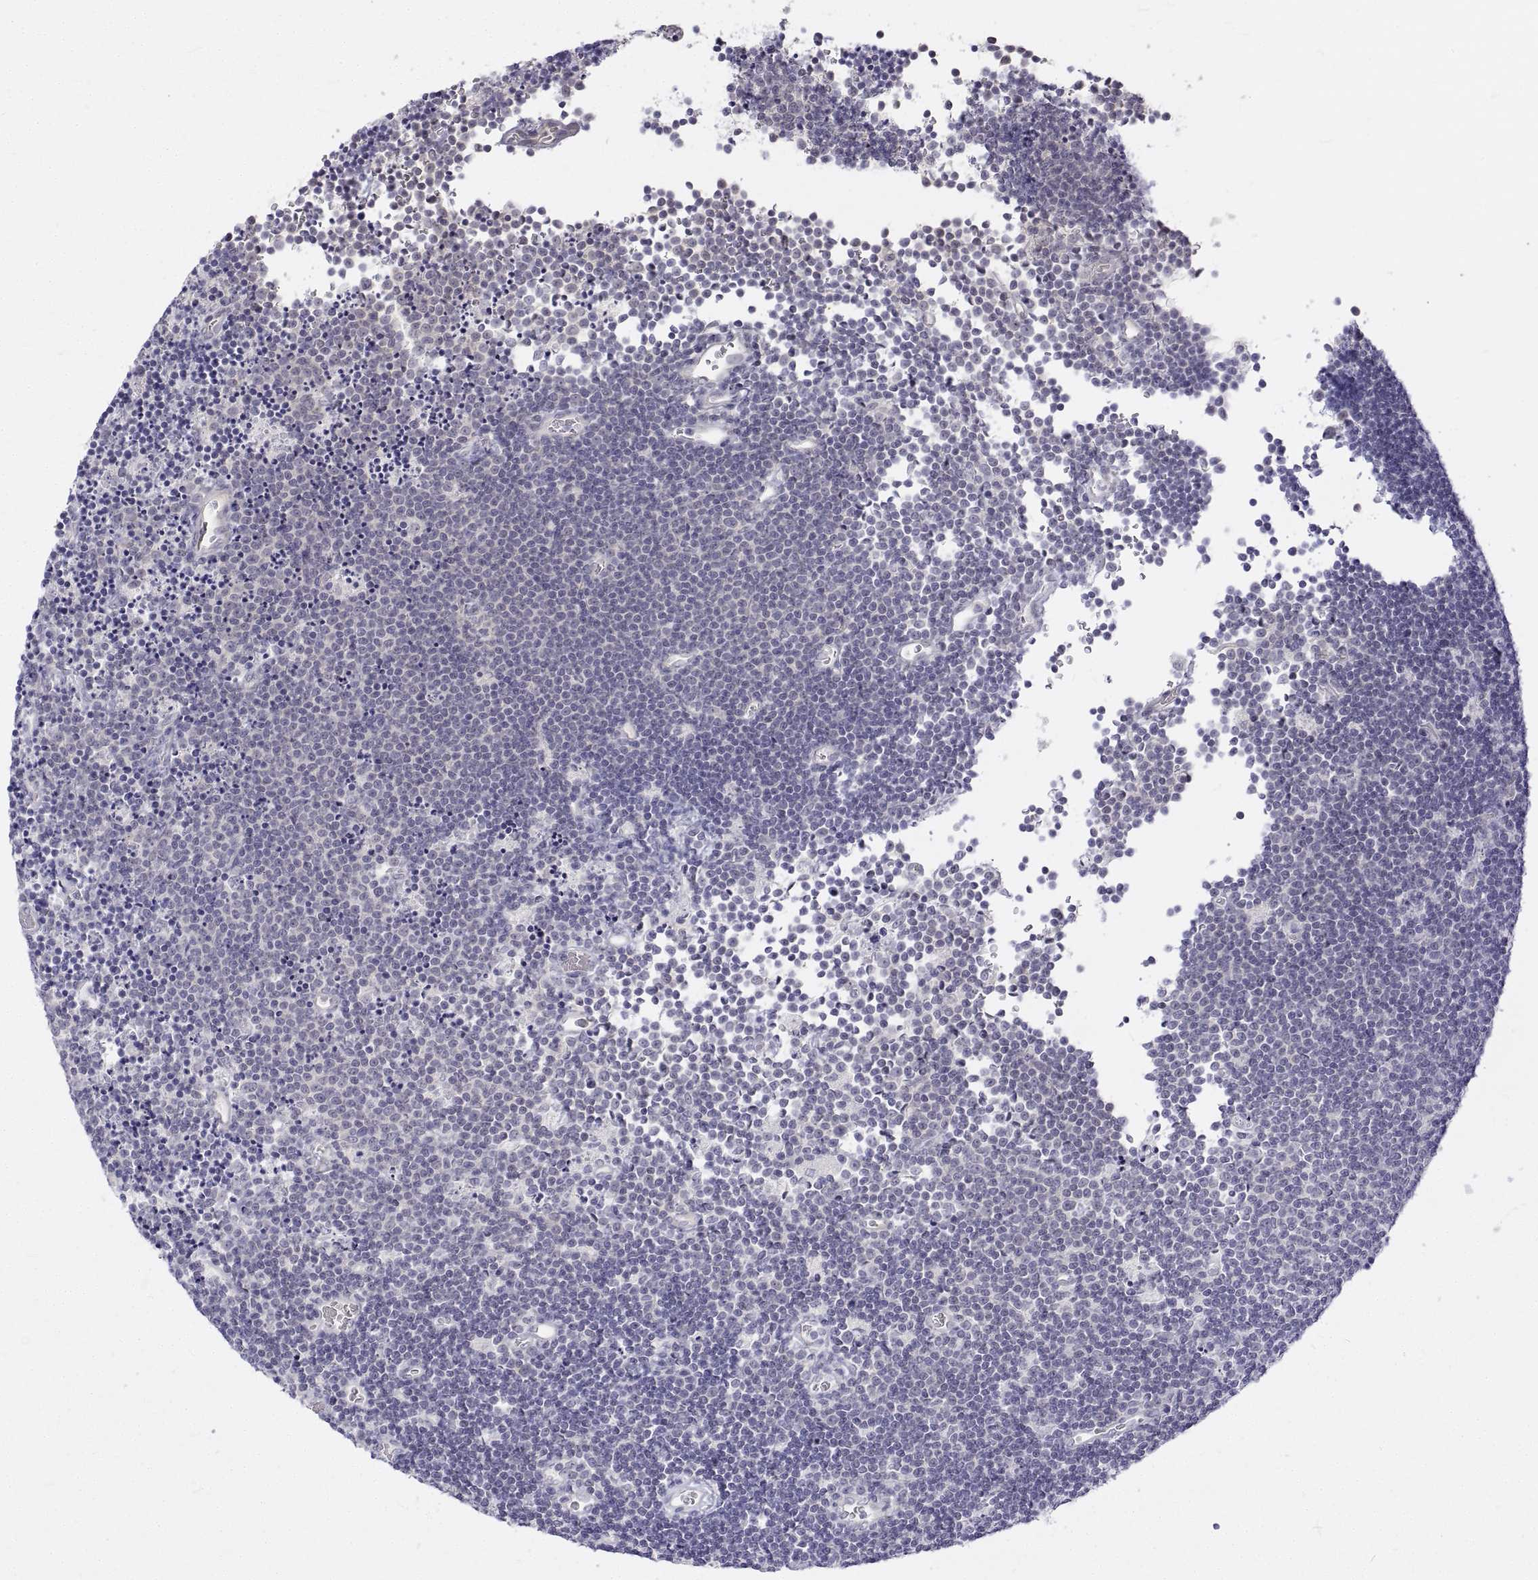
{"staining": {"intensity": "negative", "quantity": "none", "location": "none"}, "tissue": "lymphoma", "cell_type": "Tumor cells", "image_type": "cancer", "snomed": [{"axis": "morphology", "description": "Malignant lymphoma, non-Hodgkin's type, Low grade"}, {"axis": "topography", "description": "Brain"}], "caption": "An immunohistochemistry (IHC) micrograph of low-grade malignant lymphoma, non-Hodgkin's type is shown. There is no staining in tumor cells of low-grade malignant lymphoma, non-Hodgkin's type.", "gene": "ANO2", "patient": {"sex": "female", "age": 66}}